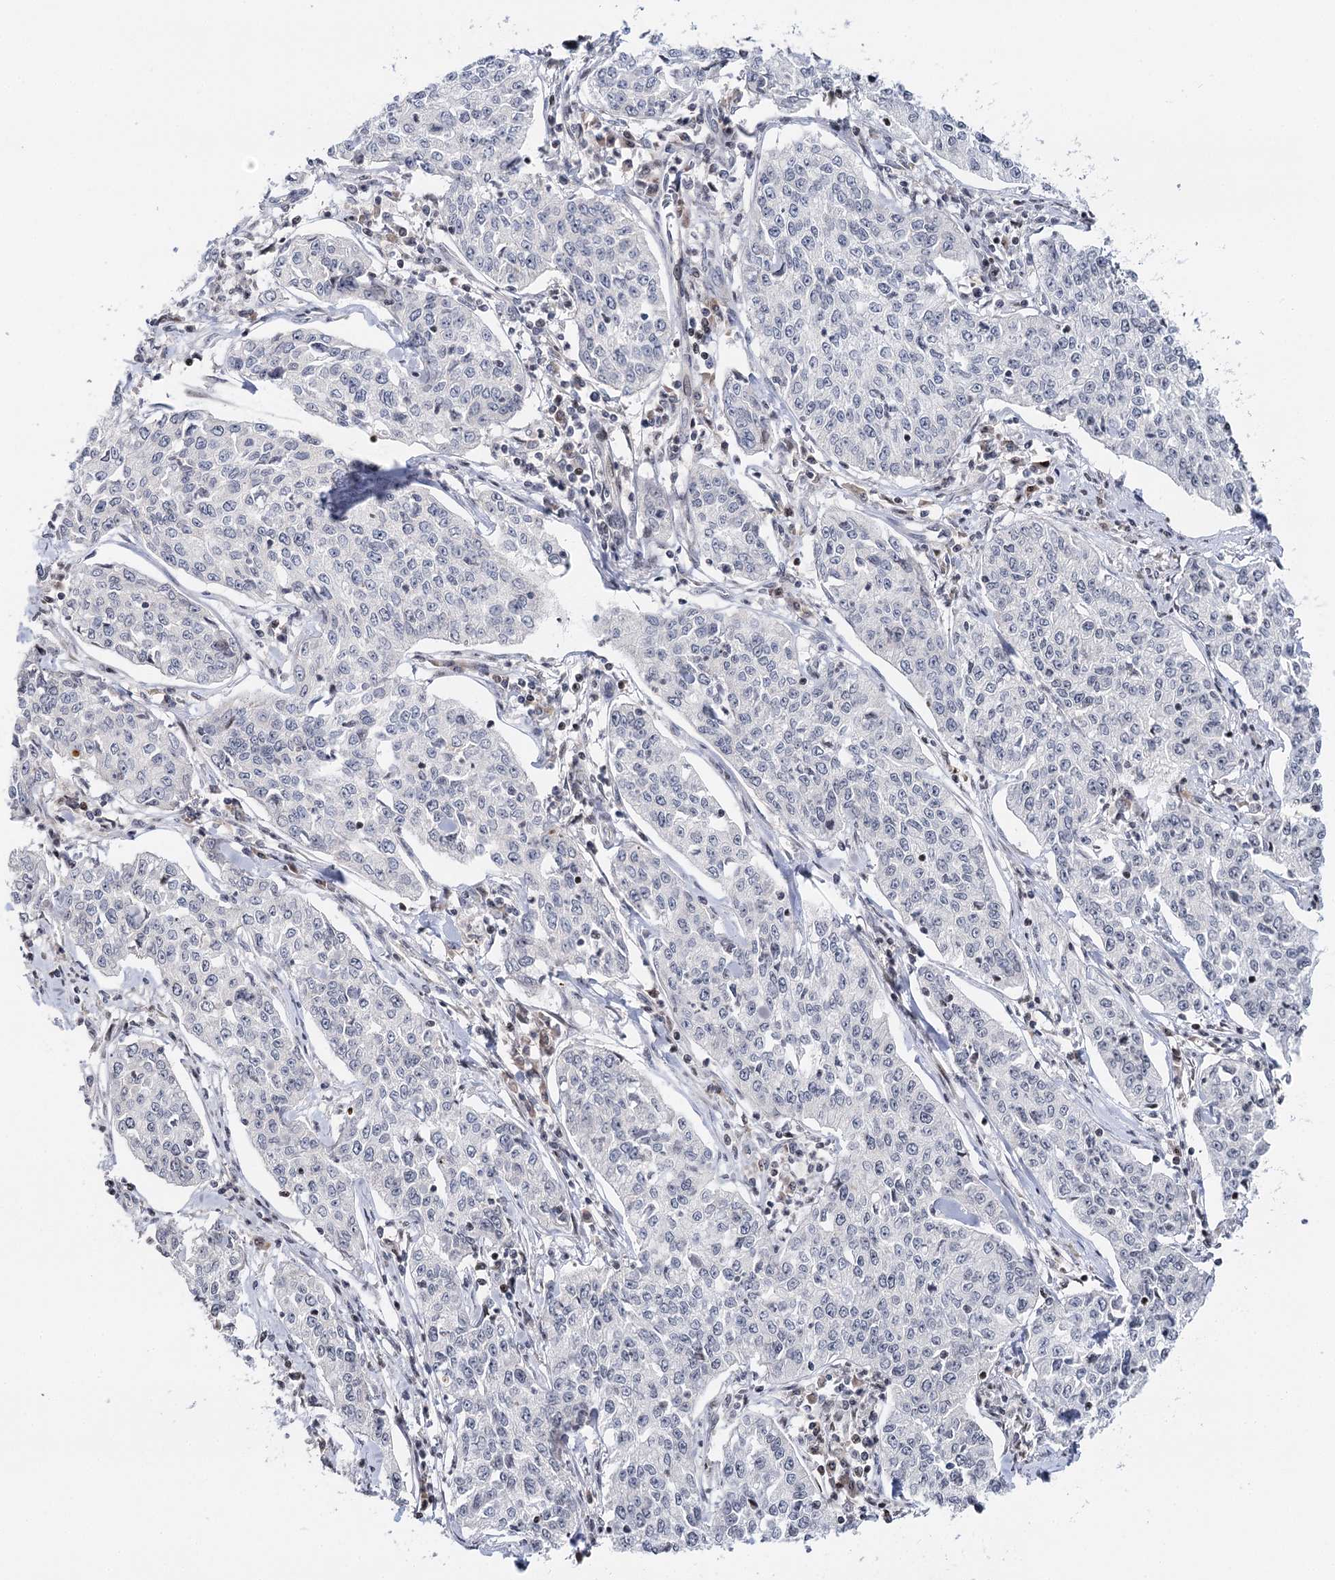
{"staining": {"intensity": "negative", "quantity": "none", "location": "none"}, "tissue": "cervical cancer", "cell_type": "Tumor cells", "image_type": "cancer", "snomed": [{"axis": "morphology", "description": "Squamous cell carcinoma, NOS"}, {"axis": "topography", "description": "Cervix"}], "caption": "This histopathology image is of cervical cancer (squamous cell carcinoma) stained with immunohistochemistry (IHC) to label a protein in brown with the nuclei are counter-stained blue. There is no expression in tumor cells.", "gene": "PTGR1", "patient": {"sex": "female", "age": 35}}